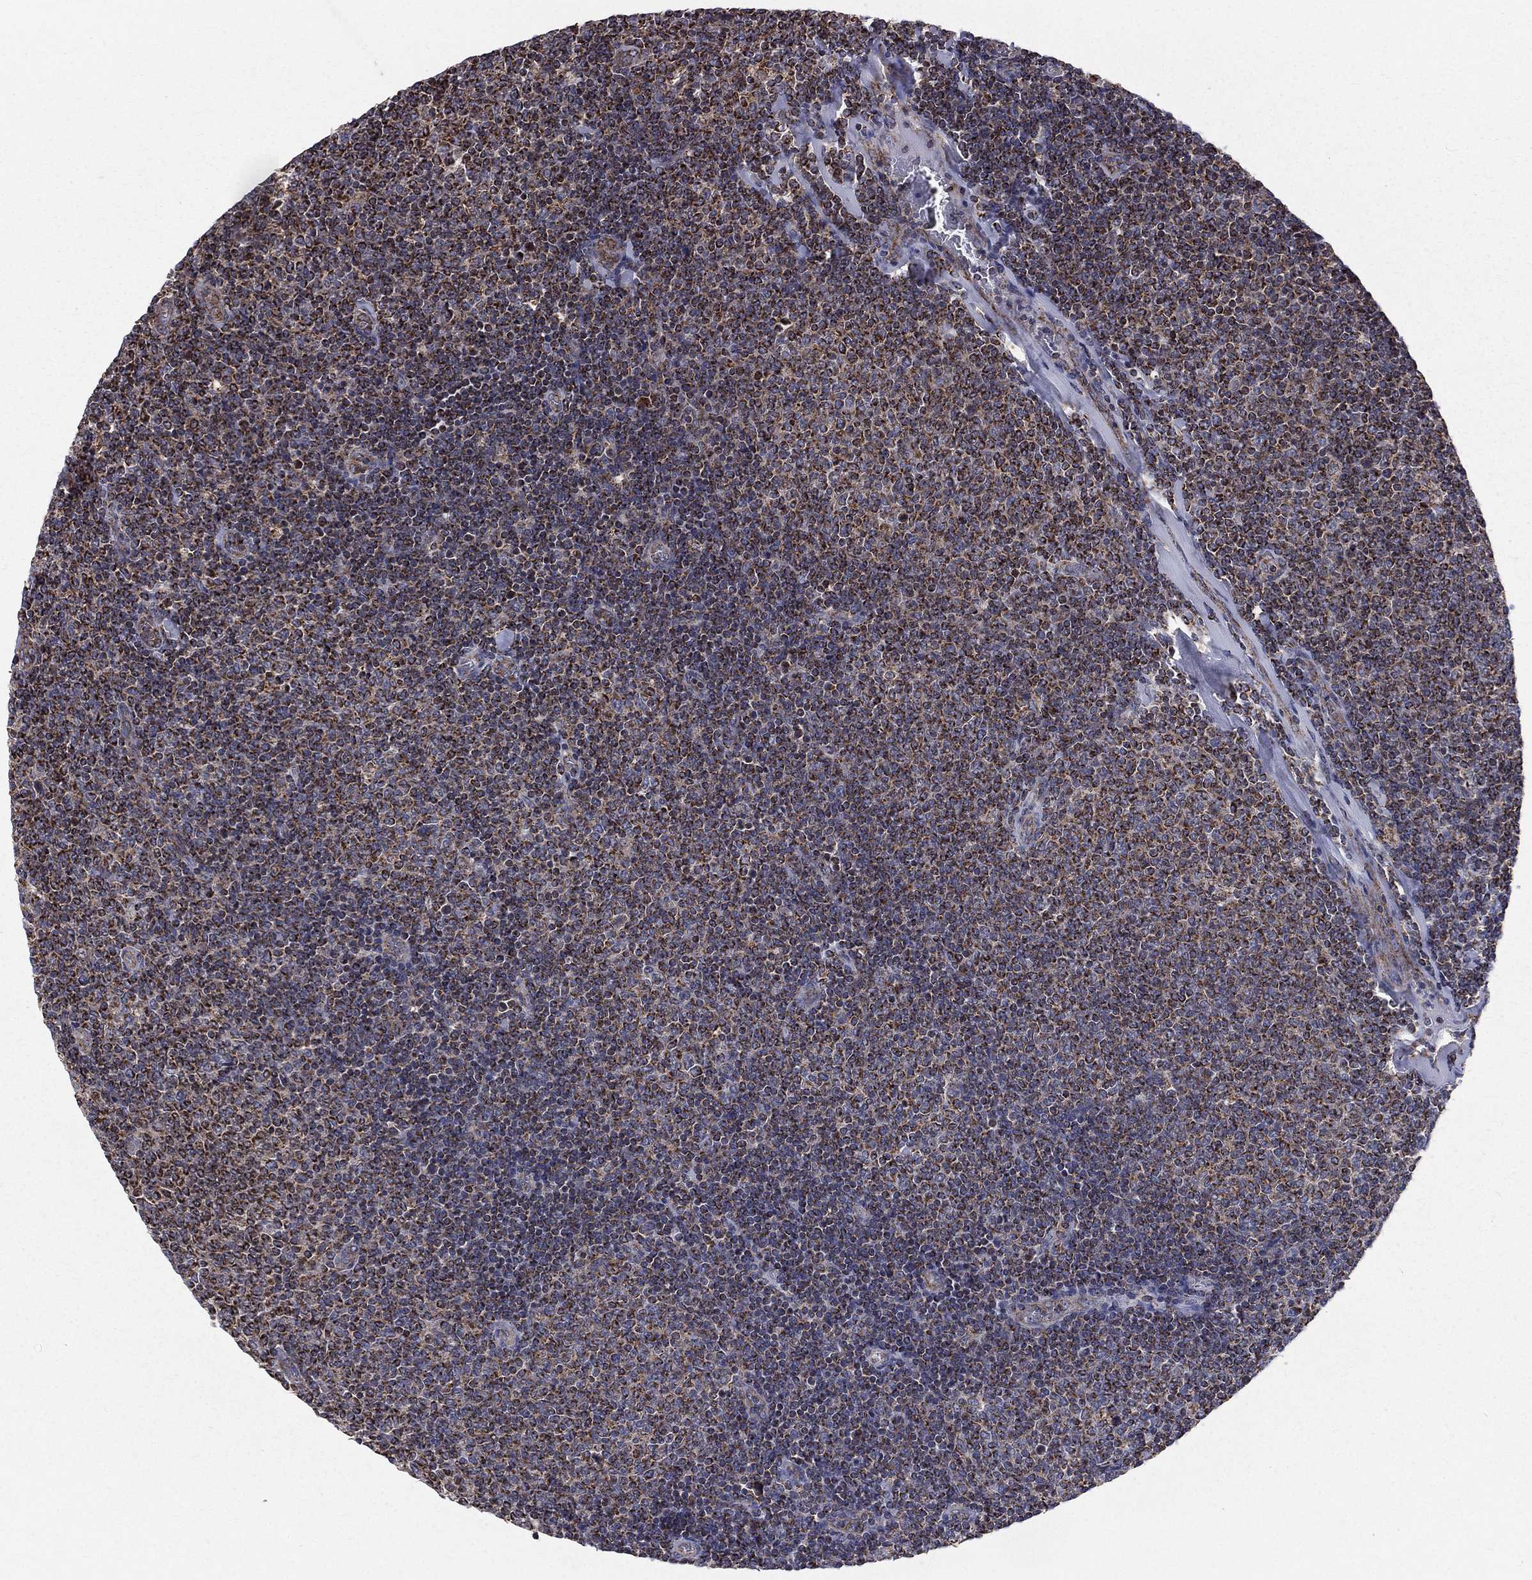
{"staining": {"intensity": "moderate", "quantity": ">75%", "location": "cytoplasmic/membranous"}, "tissue": "lymphoma", "cell_type": "Tumor cells", "image_type": "cancer", "snomed": [{"axis": "morphology", "description": "Malignant lymphoma, non-Hodgkin's type, Low grade"}, {"axis": "topography", "description": "Lymph node"}], "caption": "Malignant lymphoma, non-Hodgkin's type (low-grade) tissue shows moderate cytoplasmic/membranous staining in approximately >75% of tumor cells, visualized by immunohistochemistry. Using DAB (3,3'-diaminobenzidine) (brown) and hematoxylin (blue) stains, captured at high magnification using brightfield microscopy.", "gene": "GPD1", "patient": {"sex": "male", "age": 52}}